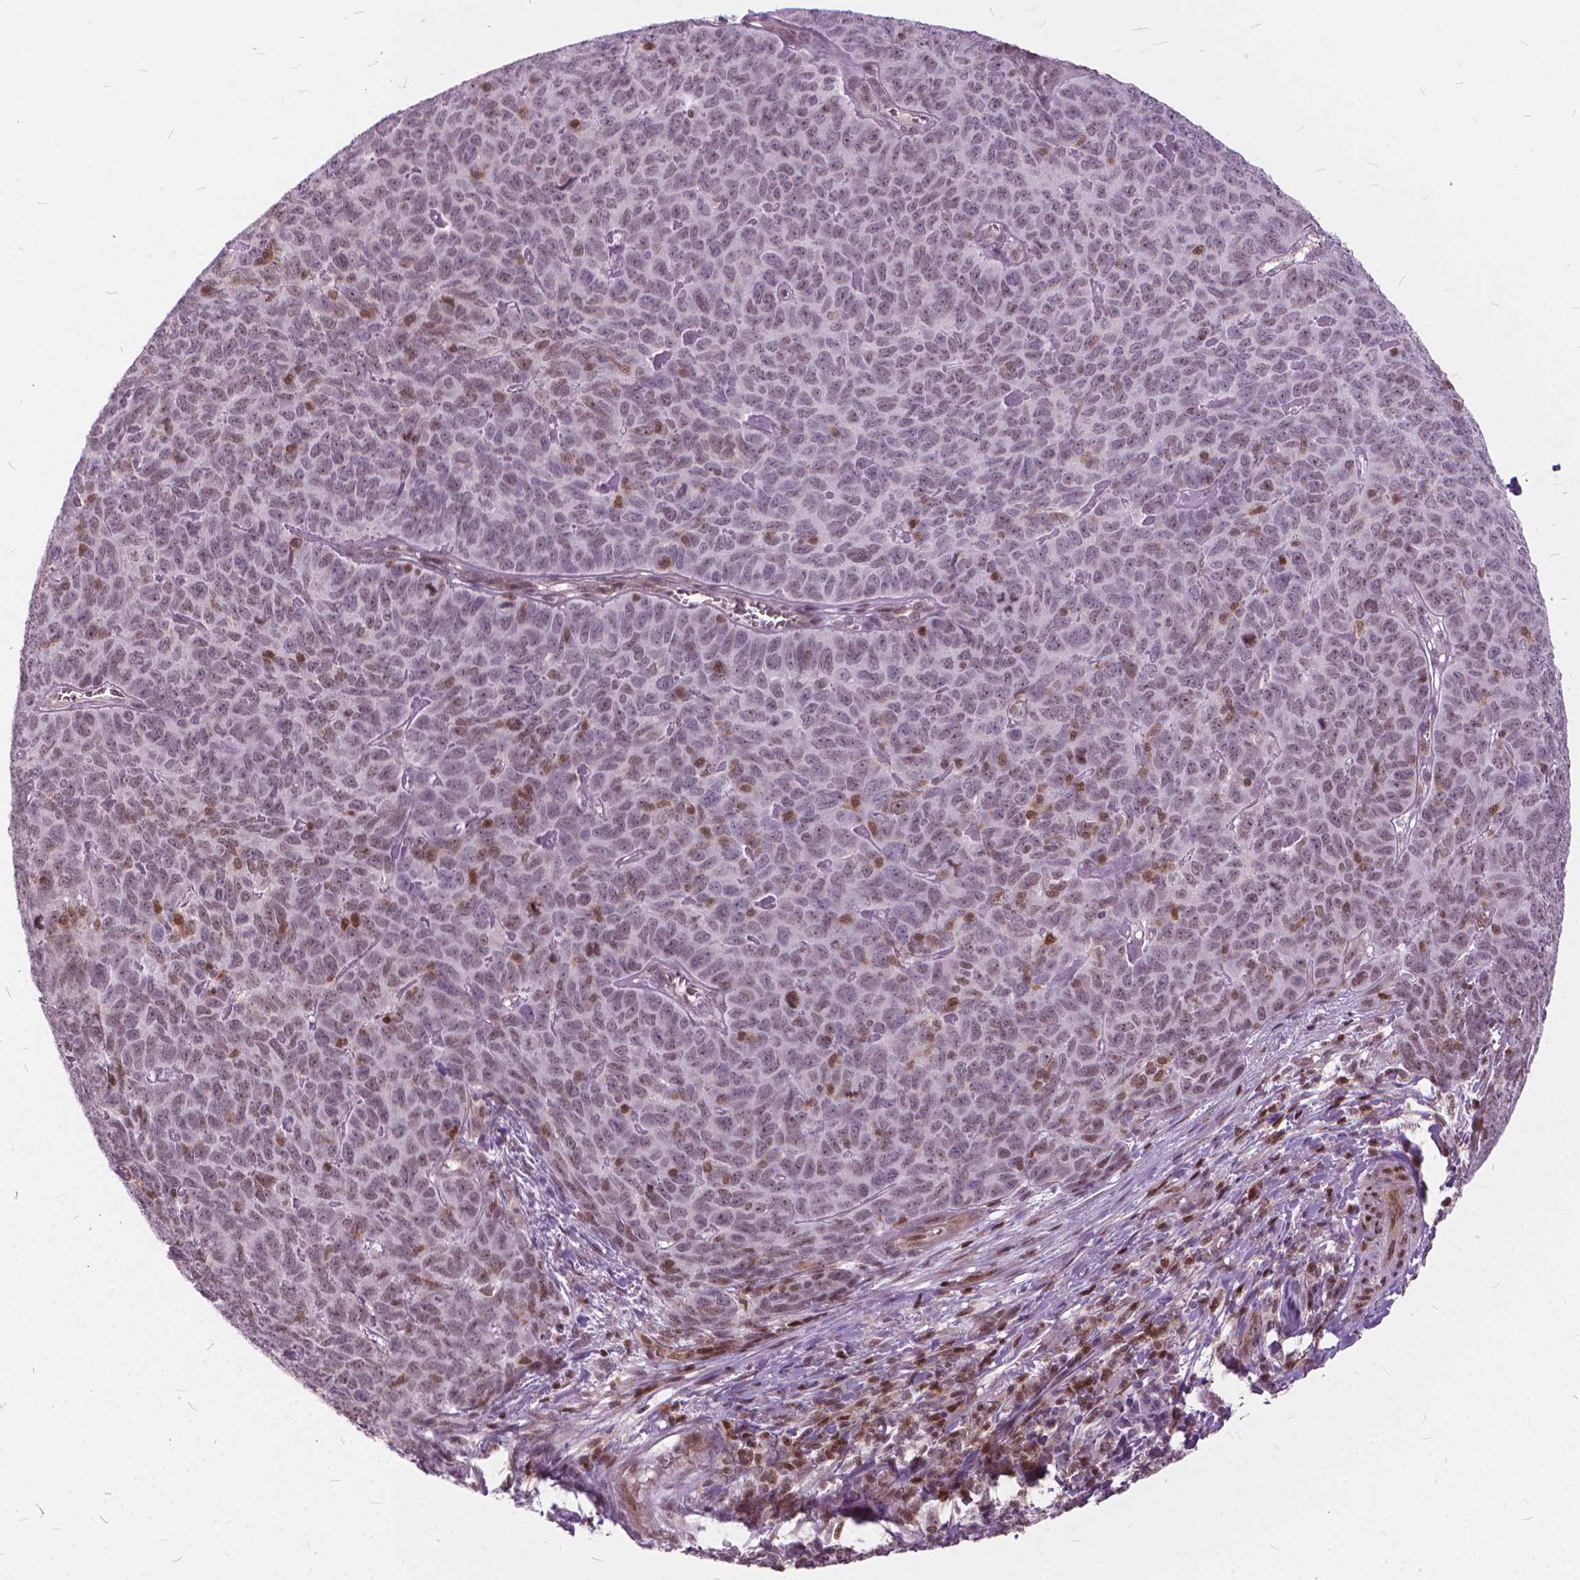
{"staining": {"intensity": "weak", "quantity": "<25%", "location": "nuclear"}, "tissue": "skin cancer", "cell_type": "Tumor cells", "image_type": "cancer", "snomed": [{"axis": "morphology", "description": "Squamous cell carcinoma, NOS"}, {"axis": "topography", "description": "Skin"}, {"axis": "topography", "description": "Anal"}], "caption": "Immunohistochemistry histopathology image of skin cancer (squamous cell carcinoma) stained for a protein (brown), which reveals no expression in tumor cells. (DAB IHC, high magnification).", "gene": "STAT5B", "patient": {"sex": "female", "age": 51}}